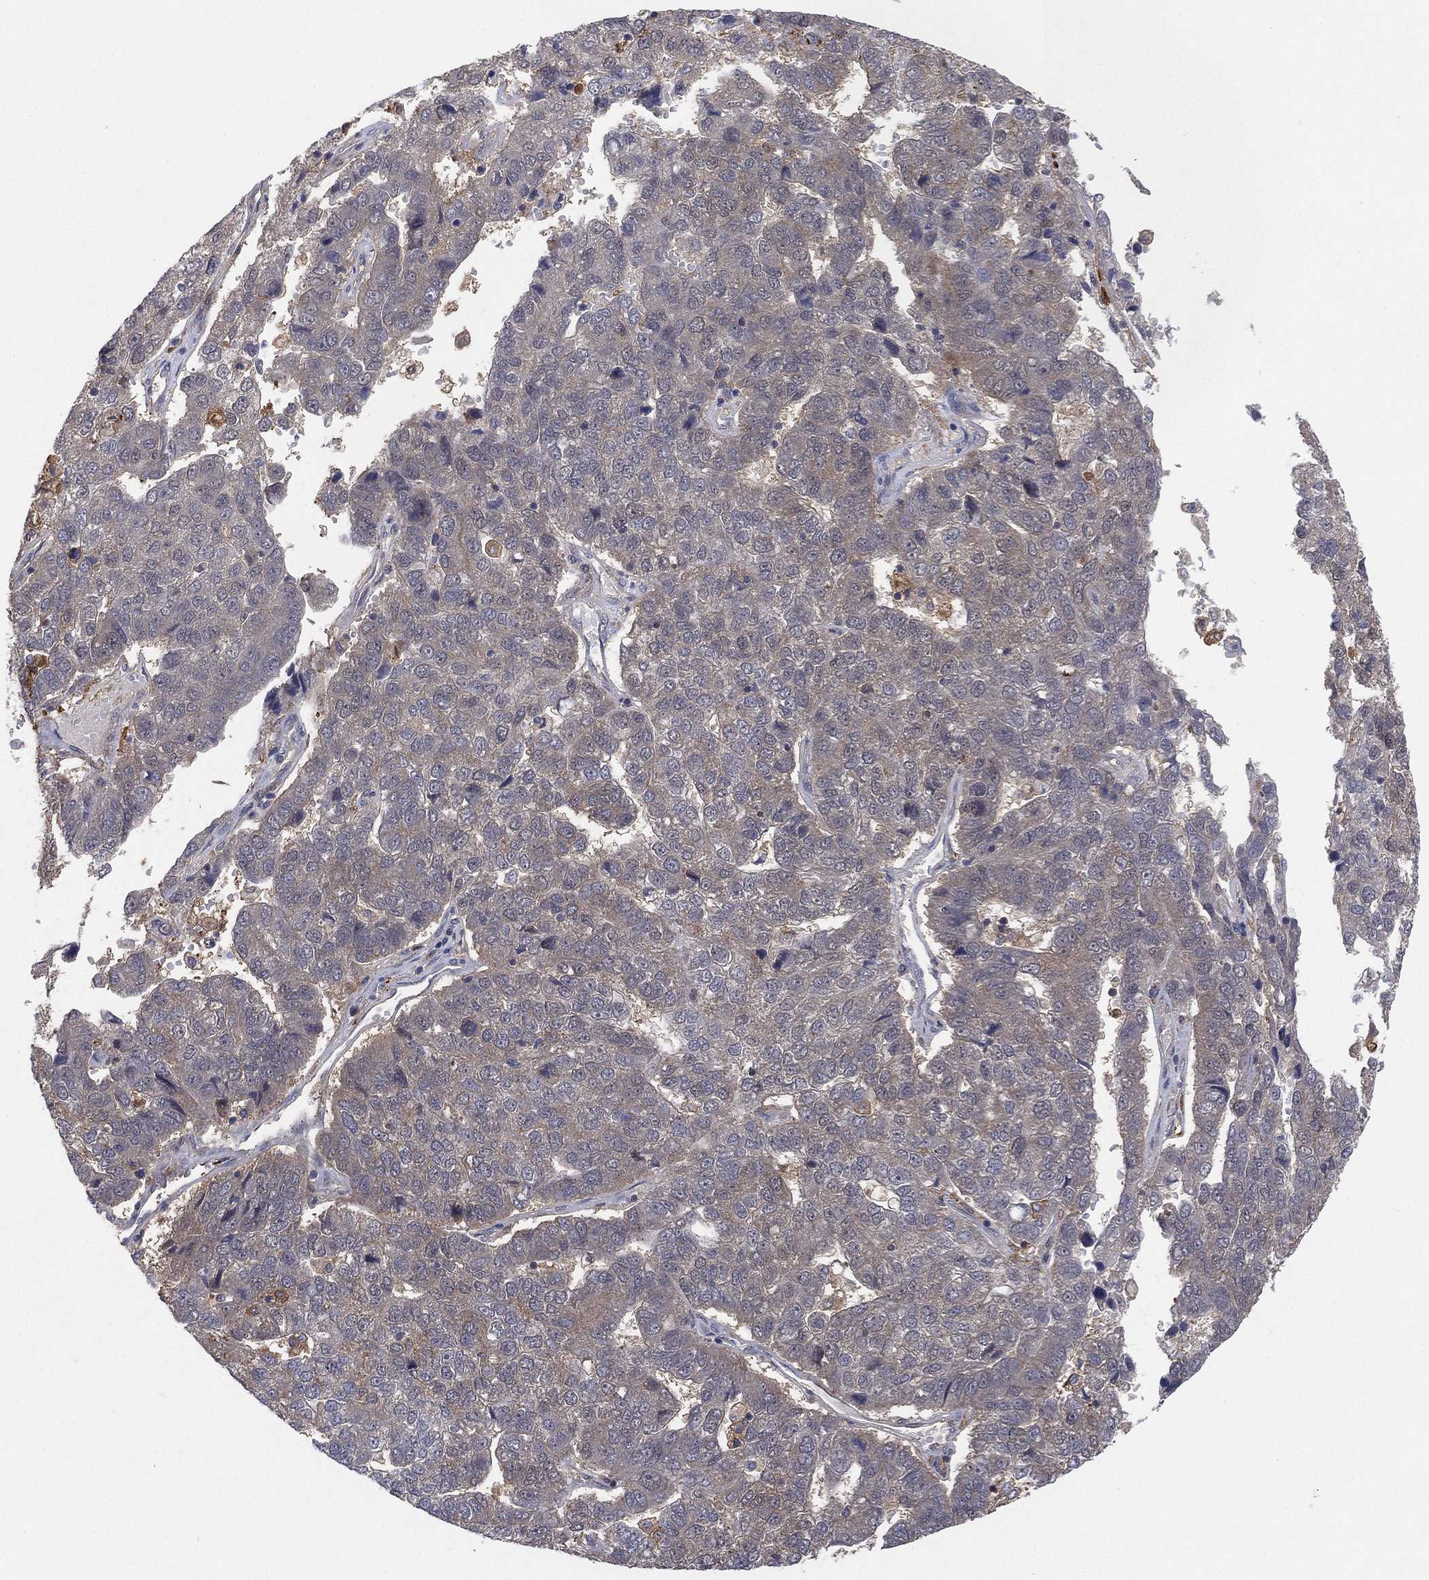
{"staining": {"intensity": "weak", "quantity": "<25%", "location": "cytoplasmic/membranous"}, "tissue": "pancreatic cancer", "cell_type": "Tumor cells", "image_type": "cancer", "snomed": [{"axis": "morphology", "description": "Adenocarcinoma, NOS"}, {"axis": "topography", "description": "Pancreas"}], "caption": "DAB (3,3'-diaminobenzidine) immunohistochemical staining of human pancreatic cancer (adenocarcinoma) displays no significant positivity in tumor cells. (DAB immunohistochemistry visualized using brightfield microscopy, high magnification).", "gene": "PSMG4", "patient": {"sex": "female", "age": 61}}